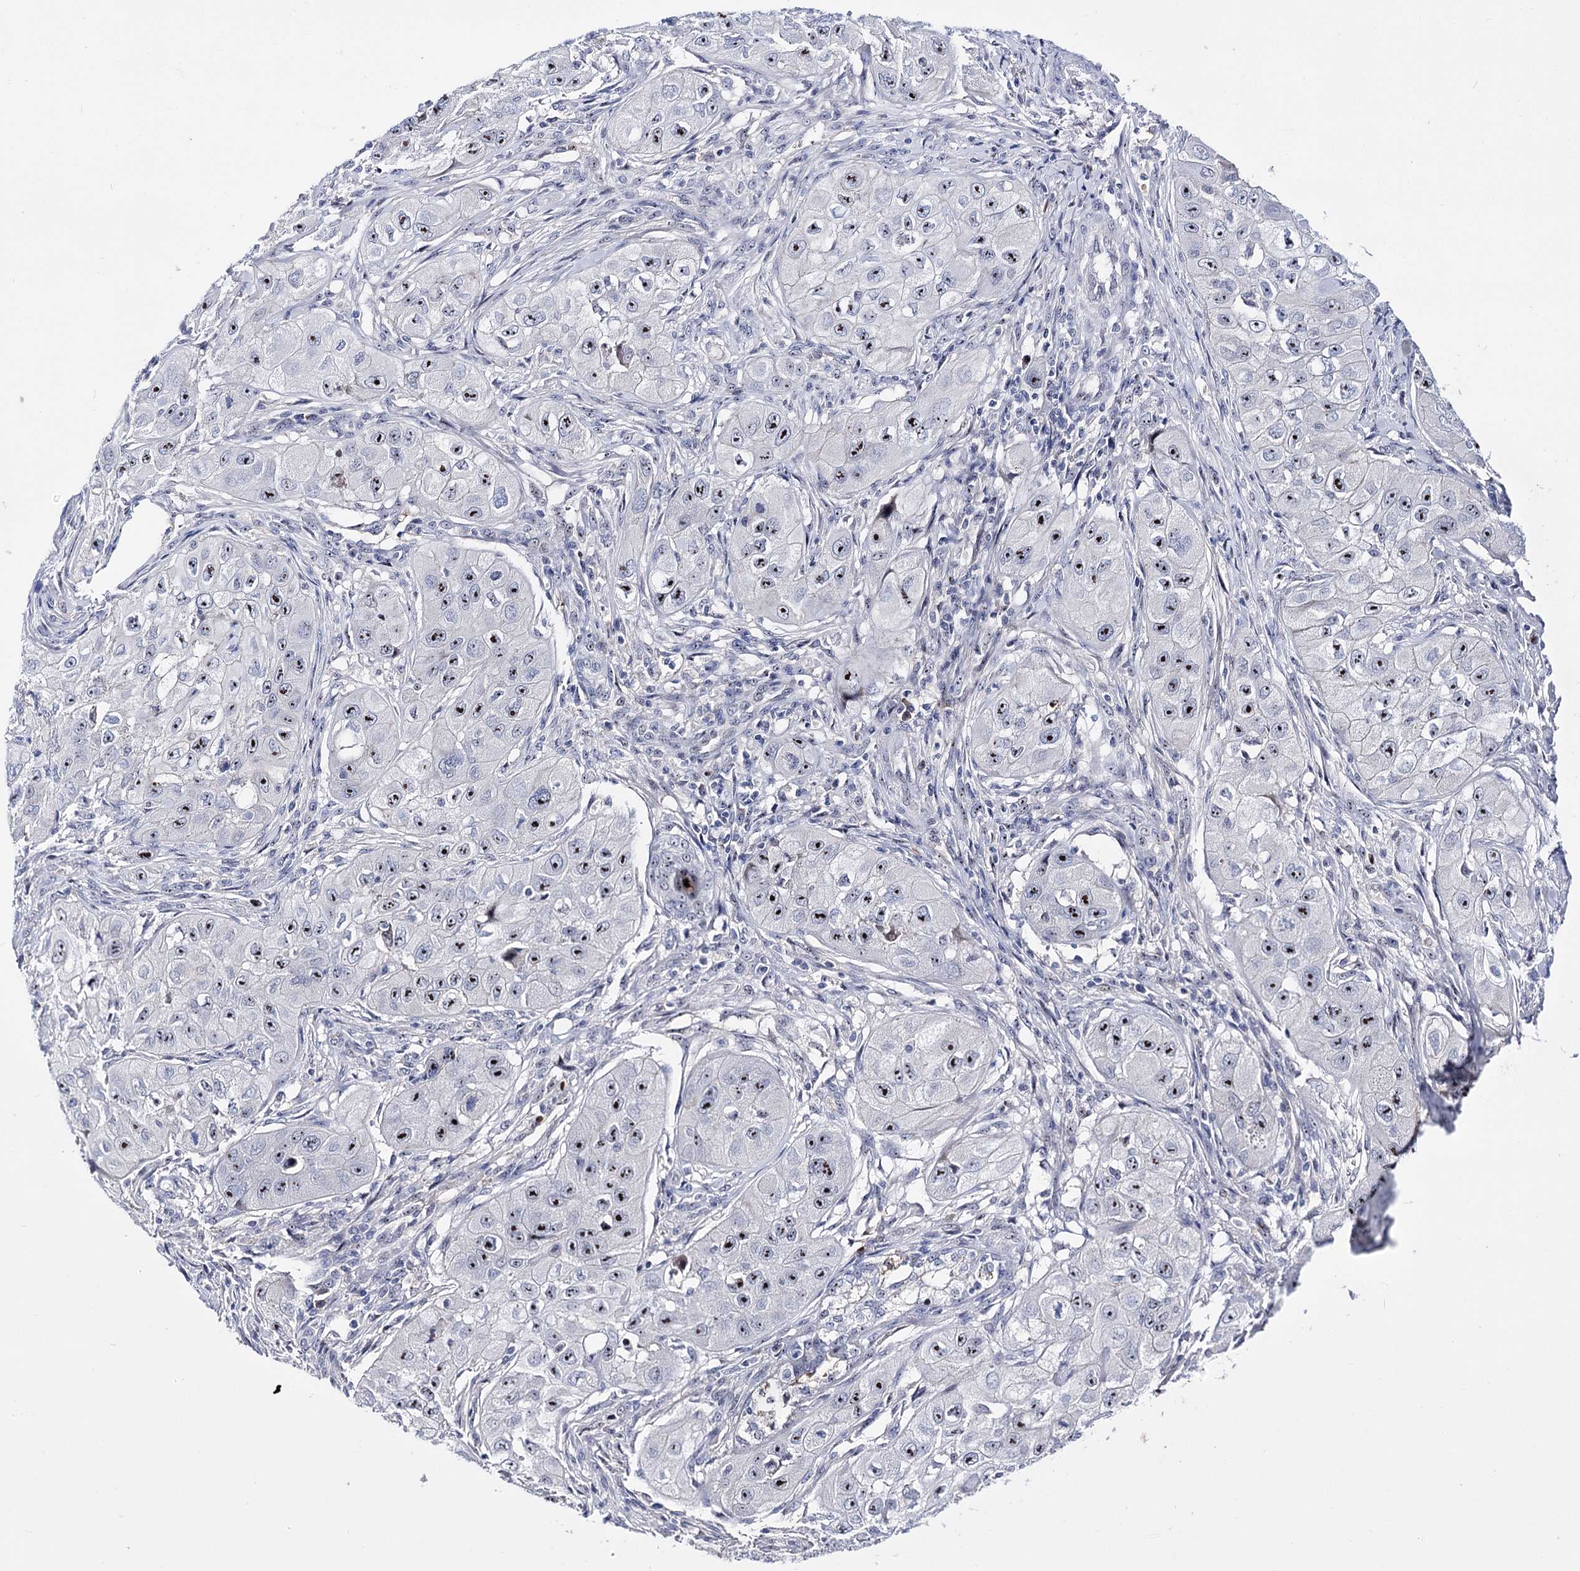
{"staining": {"intensity": "moderate", "quantity": ">75%", "location": "nuclear"}, "tissue": "skin cancer", "cell_type": "Tumor cells", "image_type": "cancer", "snomed": [{"axis": "morphology", "description": "Squamous cell carcinoma, NOS"}, {"axis": "topography", "description": "Skin"}, {"axis": "topography", "description": "Subcutis"}], "caption": "Human skin cancer stained with a brown dye reveals moderate nuclear positive positivity in about >75% of tumor cells.", "gene": "PCGF5", "patient": {"sex": "male", "age": 73}}